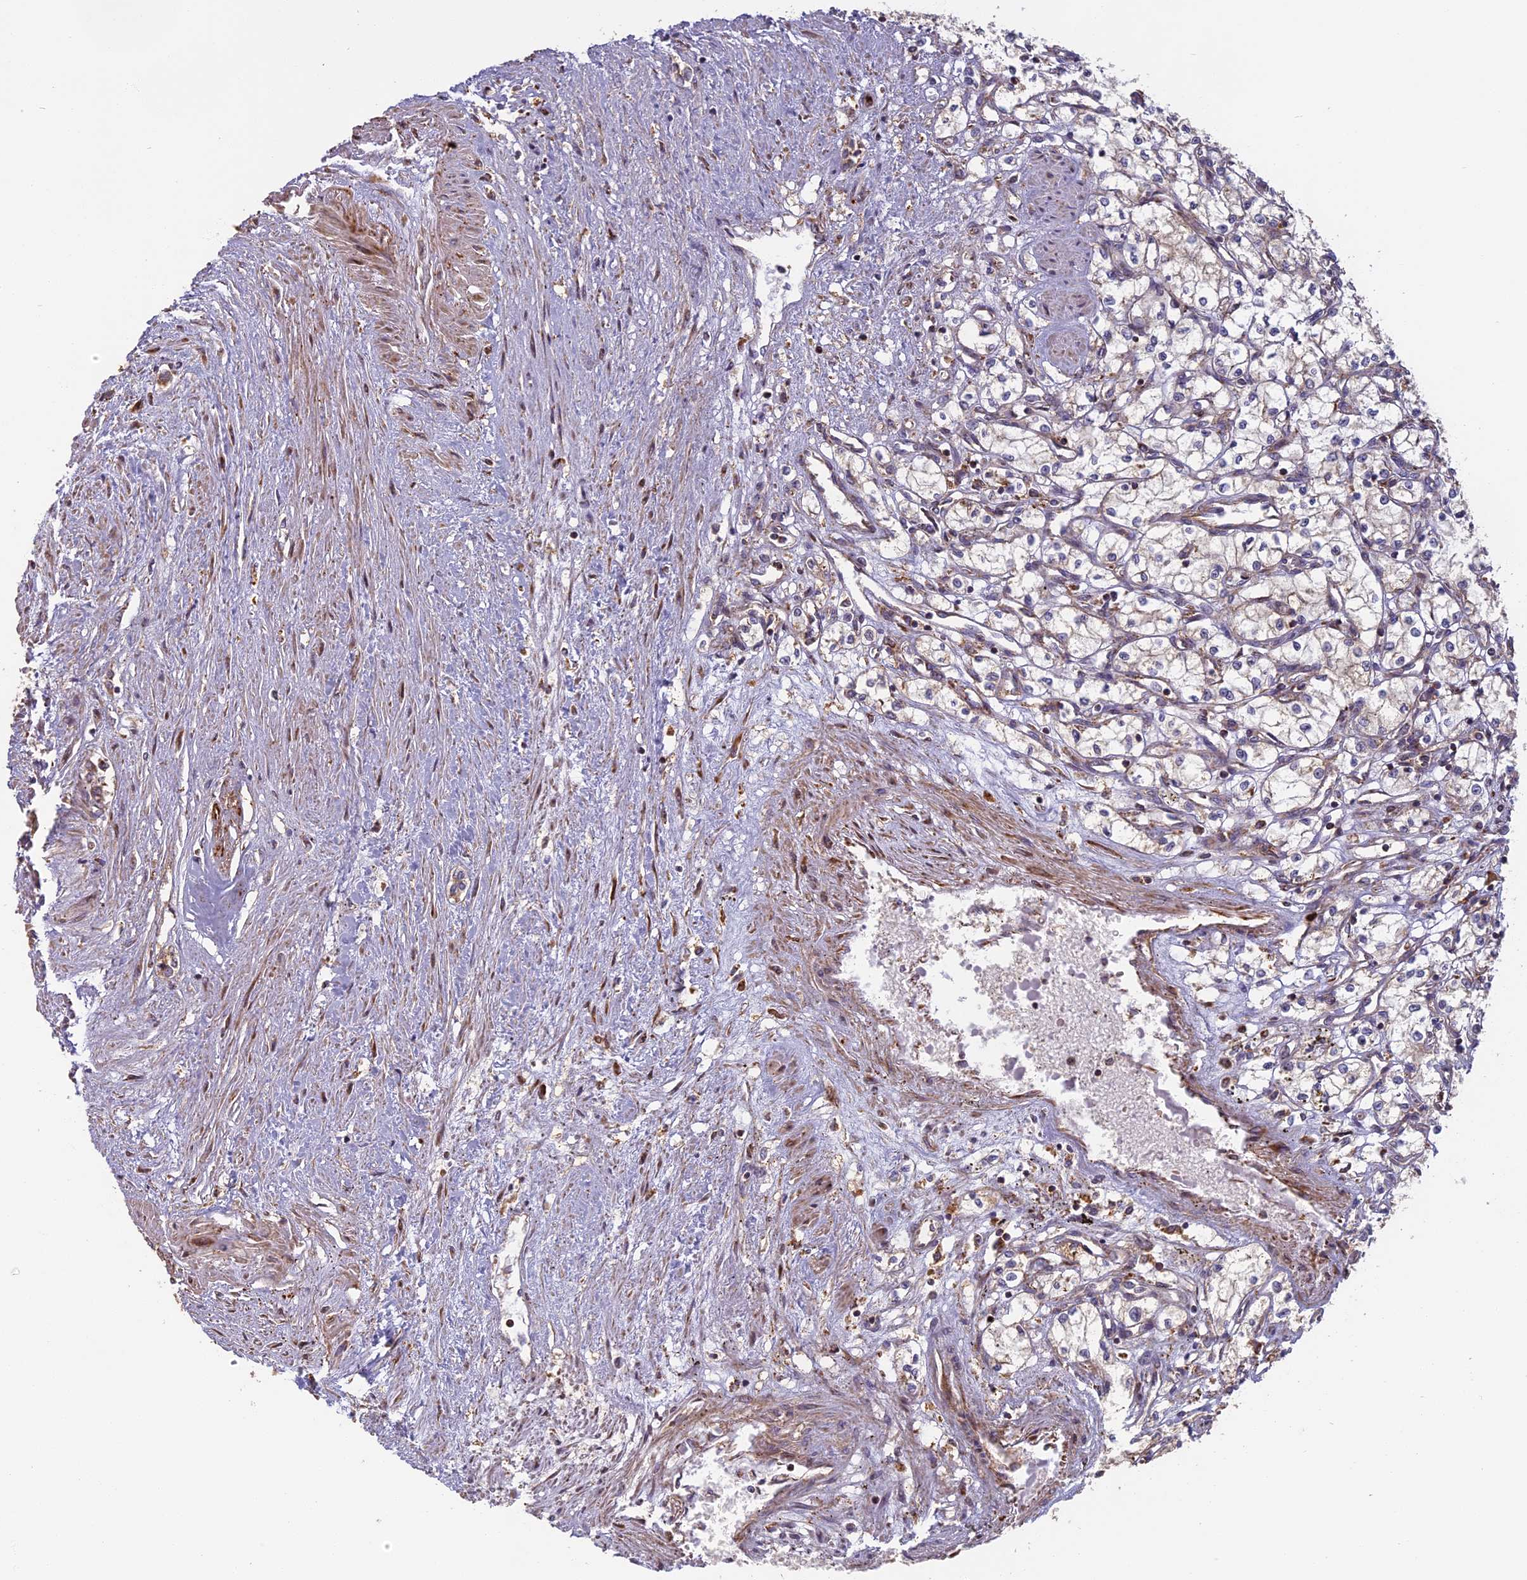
{"staining": {"intensity": "weak", "quantity": "25%-75%", "location": "cytoplasmic/membranous"}, "tissue": "renal cancer", "cell_type": "Tumor cells", "image_type": "cancer", "snomed": [{"axis": "morphology", "description": "Adenocarcinoma, NOS"}, {"axis": "topography", "description": "Kidney"}], "caption": "Protein staining reveals weak cytoplasmic/membranous positivity in approximately 25%-75% of tumor cells in renal adenocarcinoma.", "gene": "EDAR", "patient": {"sex": "male", "age": 59}}